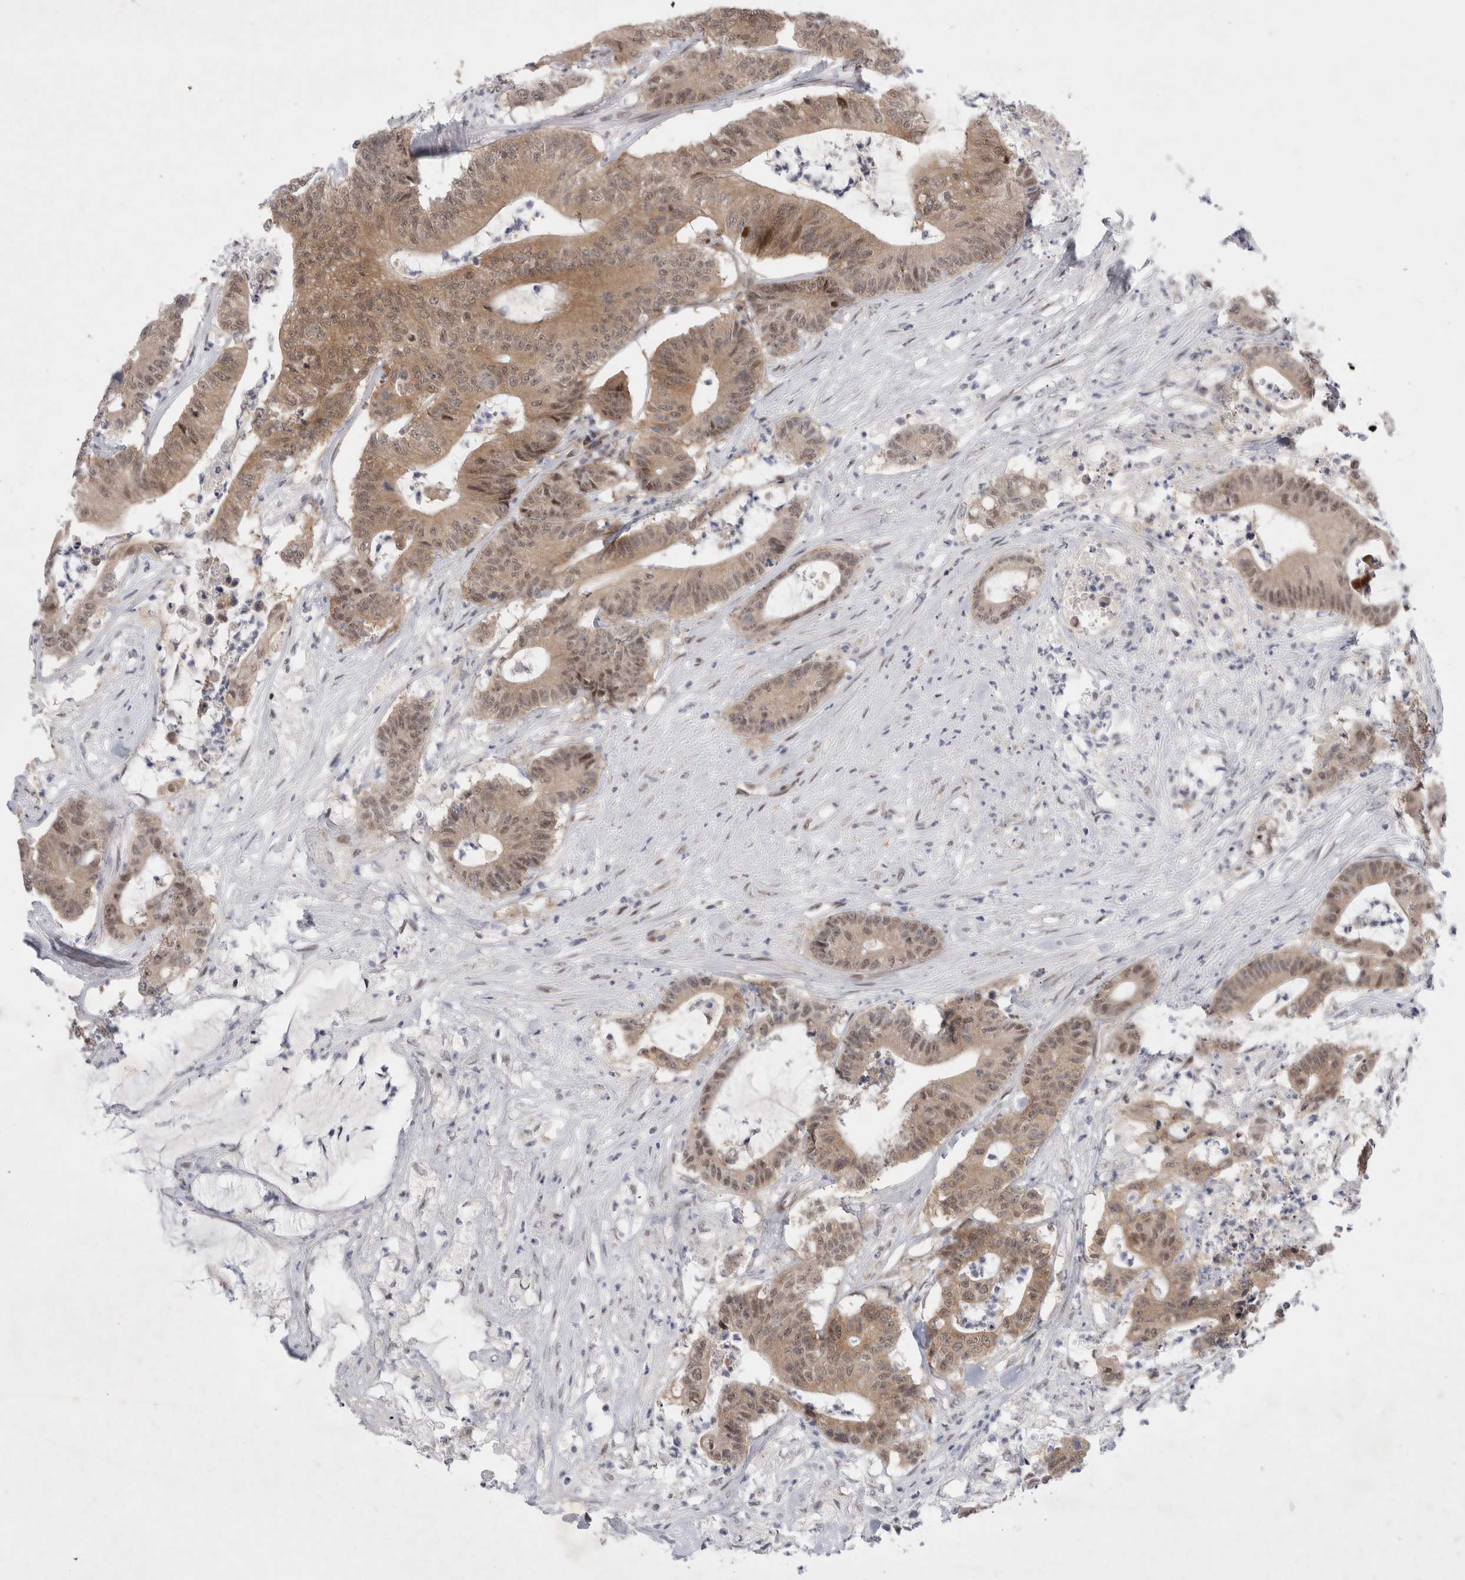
{"staining": {"intensity": "moderate", "quantity": ">75%", "location": "cytoplasmic/membranous,nuclear"}, "tissue": "colorectal cancer", "cell_type": "Tumor cells", "image_type": "cancer", "snomed": [{"axis": "morphology", "description": "Adenocarcinoma, NOS"}, {"axis": "topography", "description": "Colon"}], "caption": "An image showing moderate cytoplasmic/membranous and nuclear staining in approximately >75% of tumor cells in colorectal cancer (adenocarcinoma), as visualized by brown immunohistochemical staining.", "gene": "WIPF2", "patient": {"sex": "female", "age": 84}}